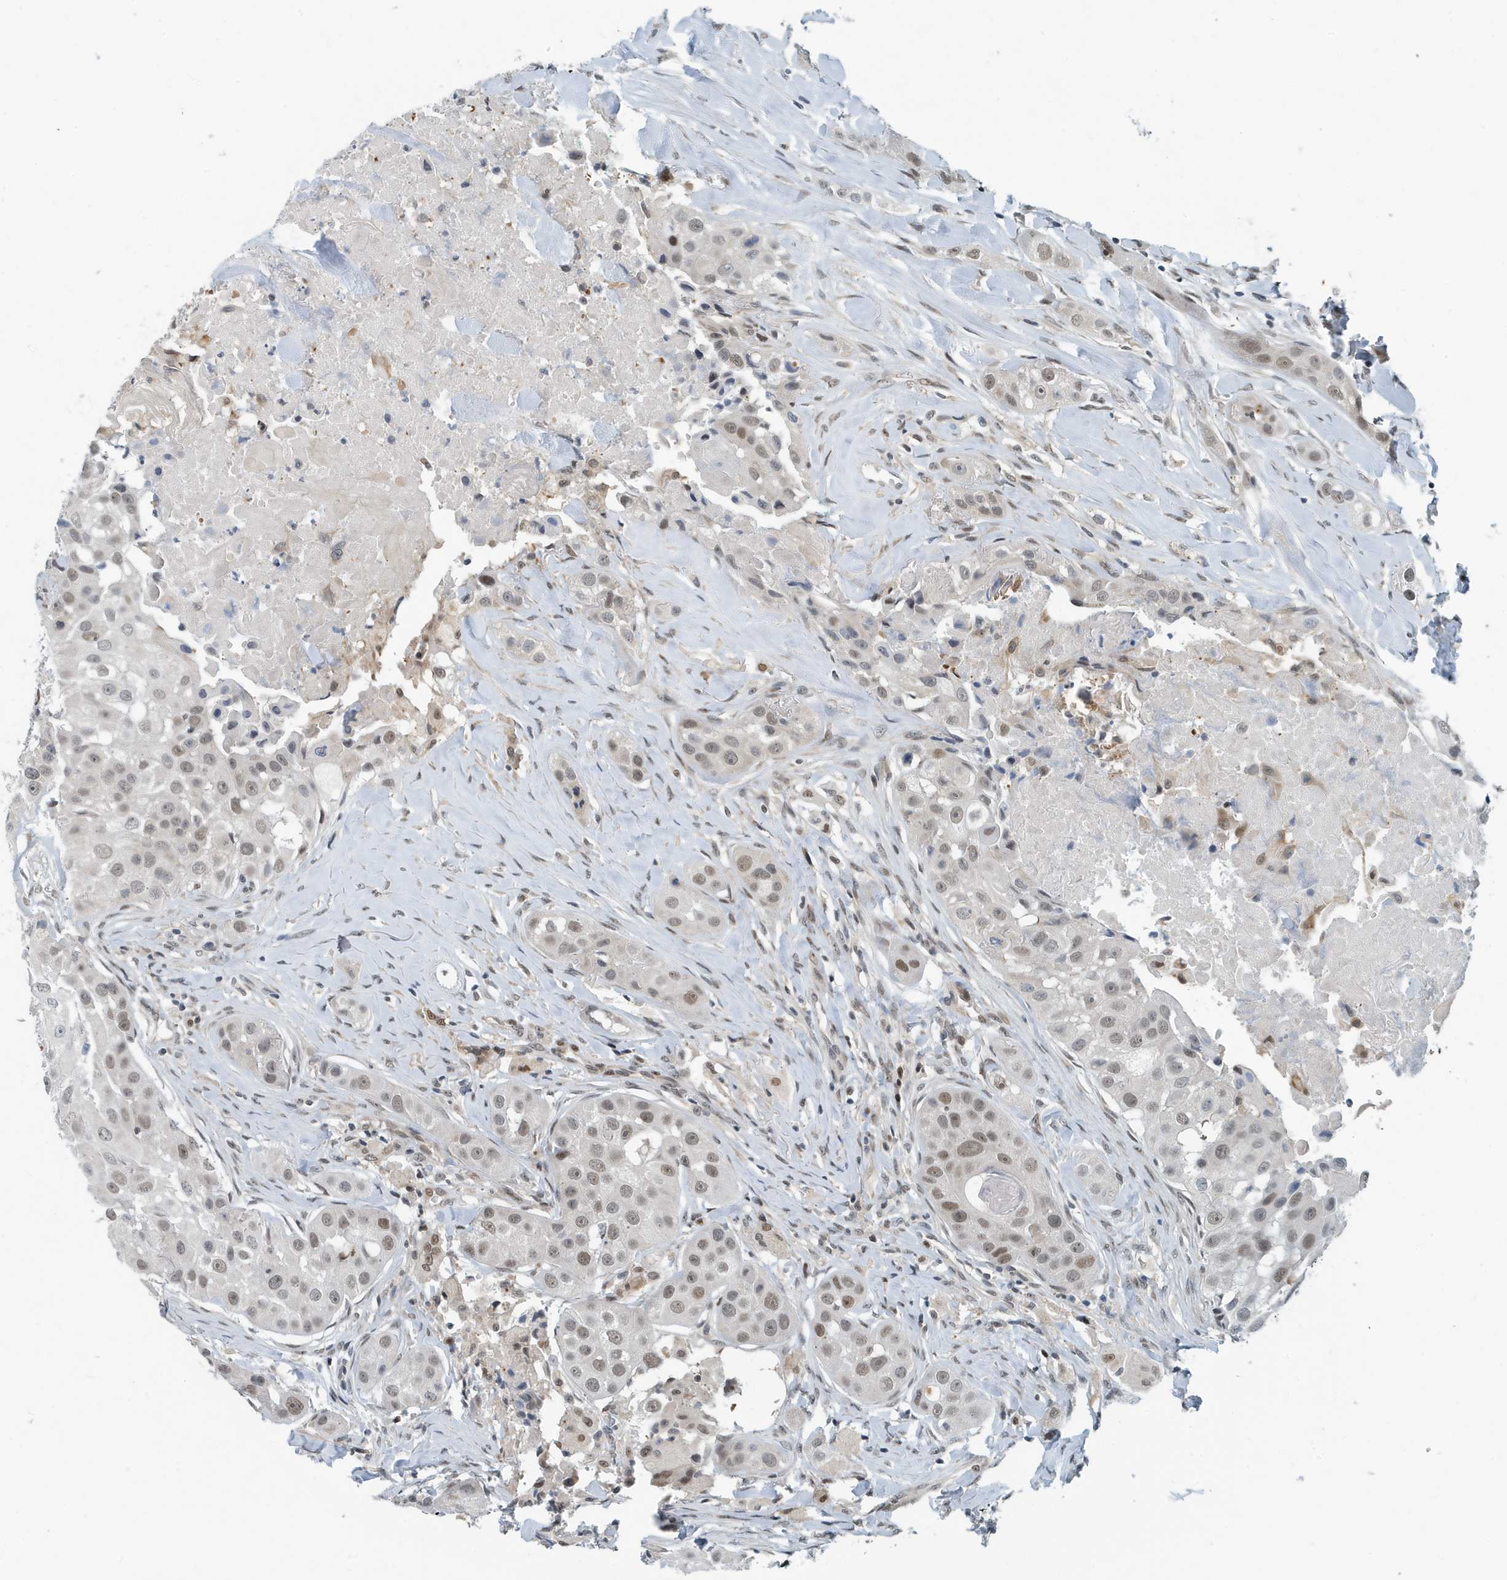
{"staining": {"intensity": "weak", "quantity": ">75%", "location": "nuclear"}, "tissue": "head and neck cancer", "cell_type": "Tumor cells", "image_type": "cancer", "snomed": [{"axis": "morphology", "description": "Normal tissue, NOS"}, {"axis": "morphology", "description": "Squamous cell carcinoma, NOS"}, {"axis": "topography", "description": "Skeletal muscle"}, {"axis": "topography", "description": "Head-Neck"}], "caption": "Immunohistochemistry of human head and neck squamous cell carcinoma reveals low levels of weak nuclear expression in about >75% of tumor cells.", "gene": "KIF15", "patient": {"sex": "male", "age": 51}}